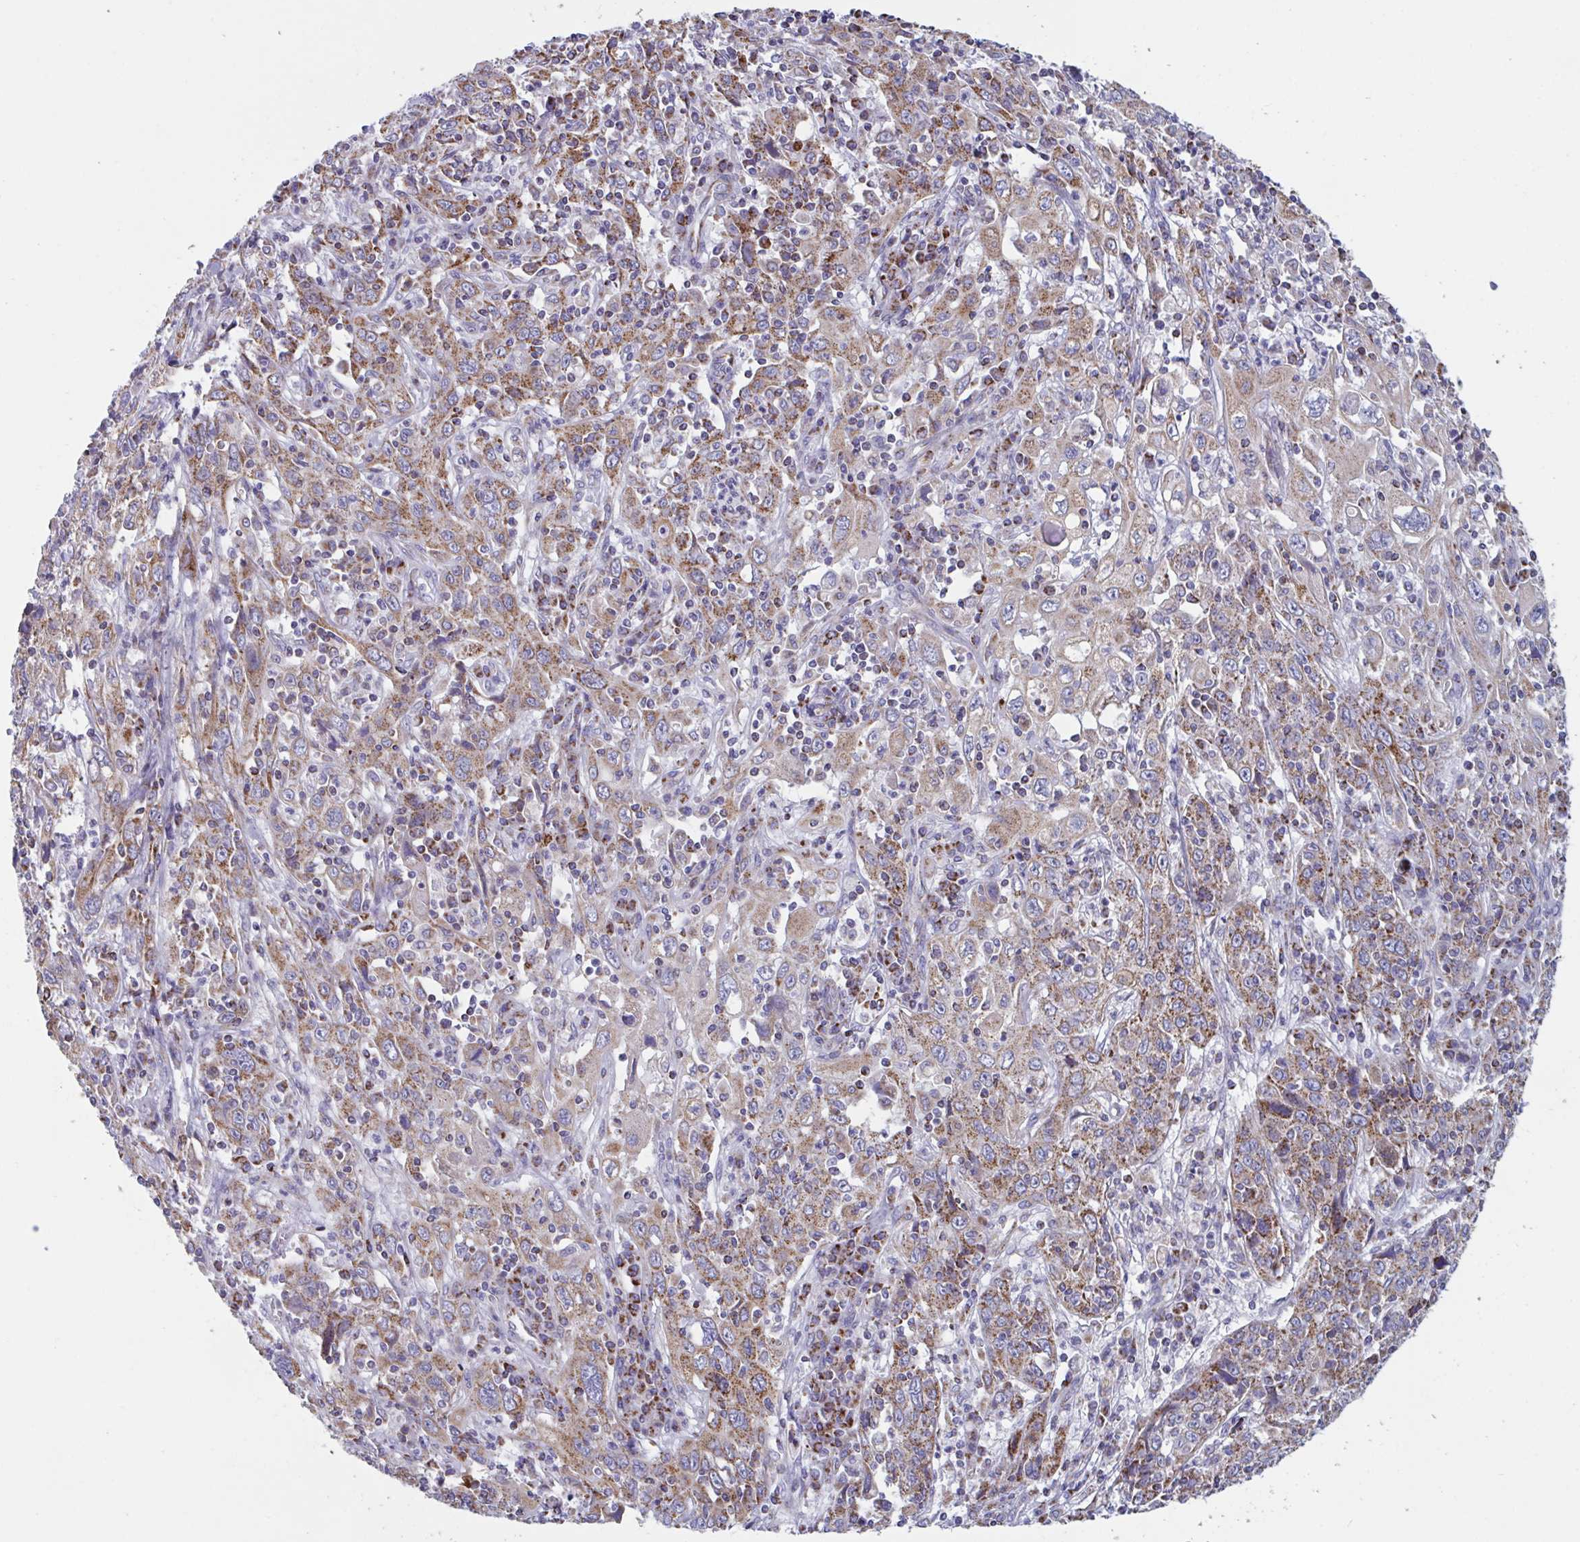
{"staining": {"intensity": "moderate", "quantity": ">75%", "location": "cytoplasmic/membranous"}, "tissue": "cervical cancer", "cell_type": "Tumor cells", "image_type": "cancer", "snomed": [{"axis": "morphology", "description": "Squamous cell carcinoma, NOS"}, {"axis": "topography", "description": "Cervix"}], "caption": "Tumor cells demonstrate moderate cytoplasmic/membranous staining in approximately >75% of cells in cervical squamous cell carcinoma. Nuclei are stained in blue.", "gene": "BCAT2", "patient": {"sex": "female", "age": 46}}